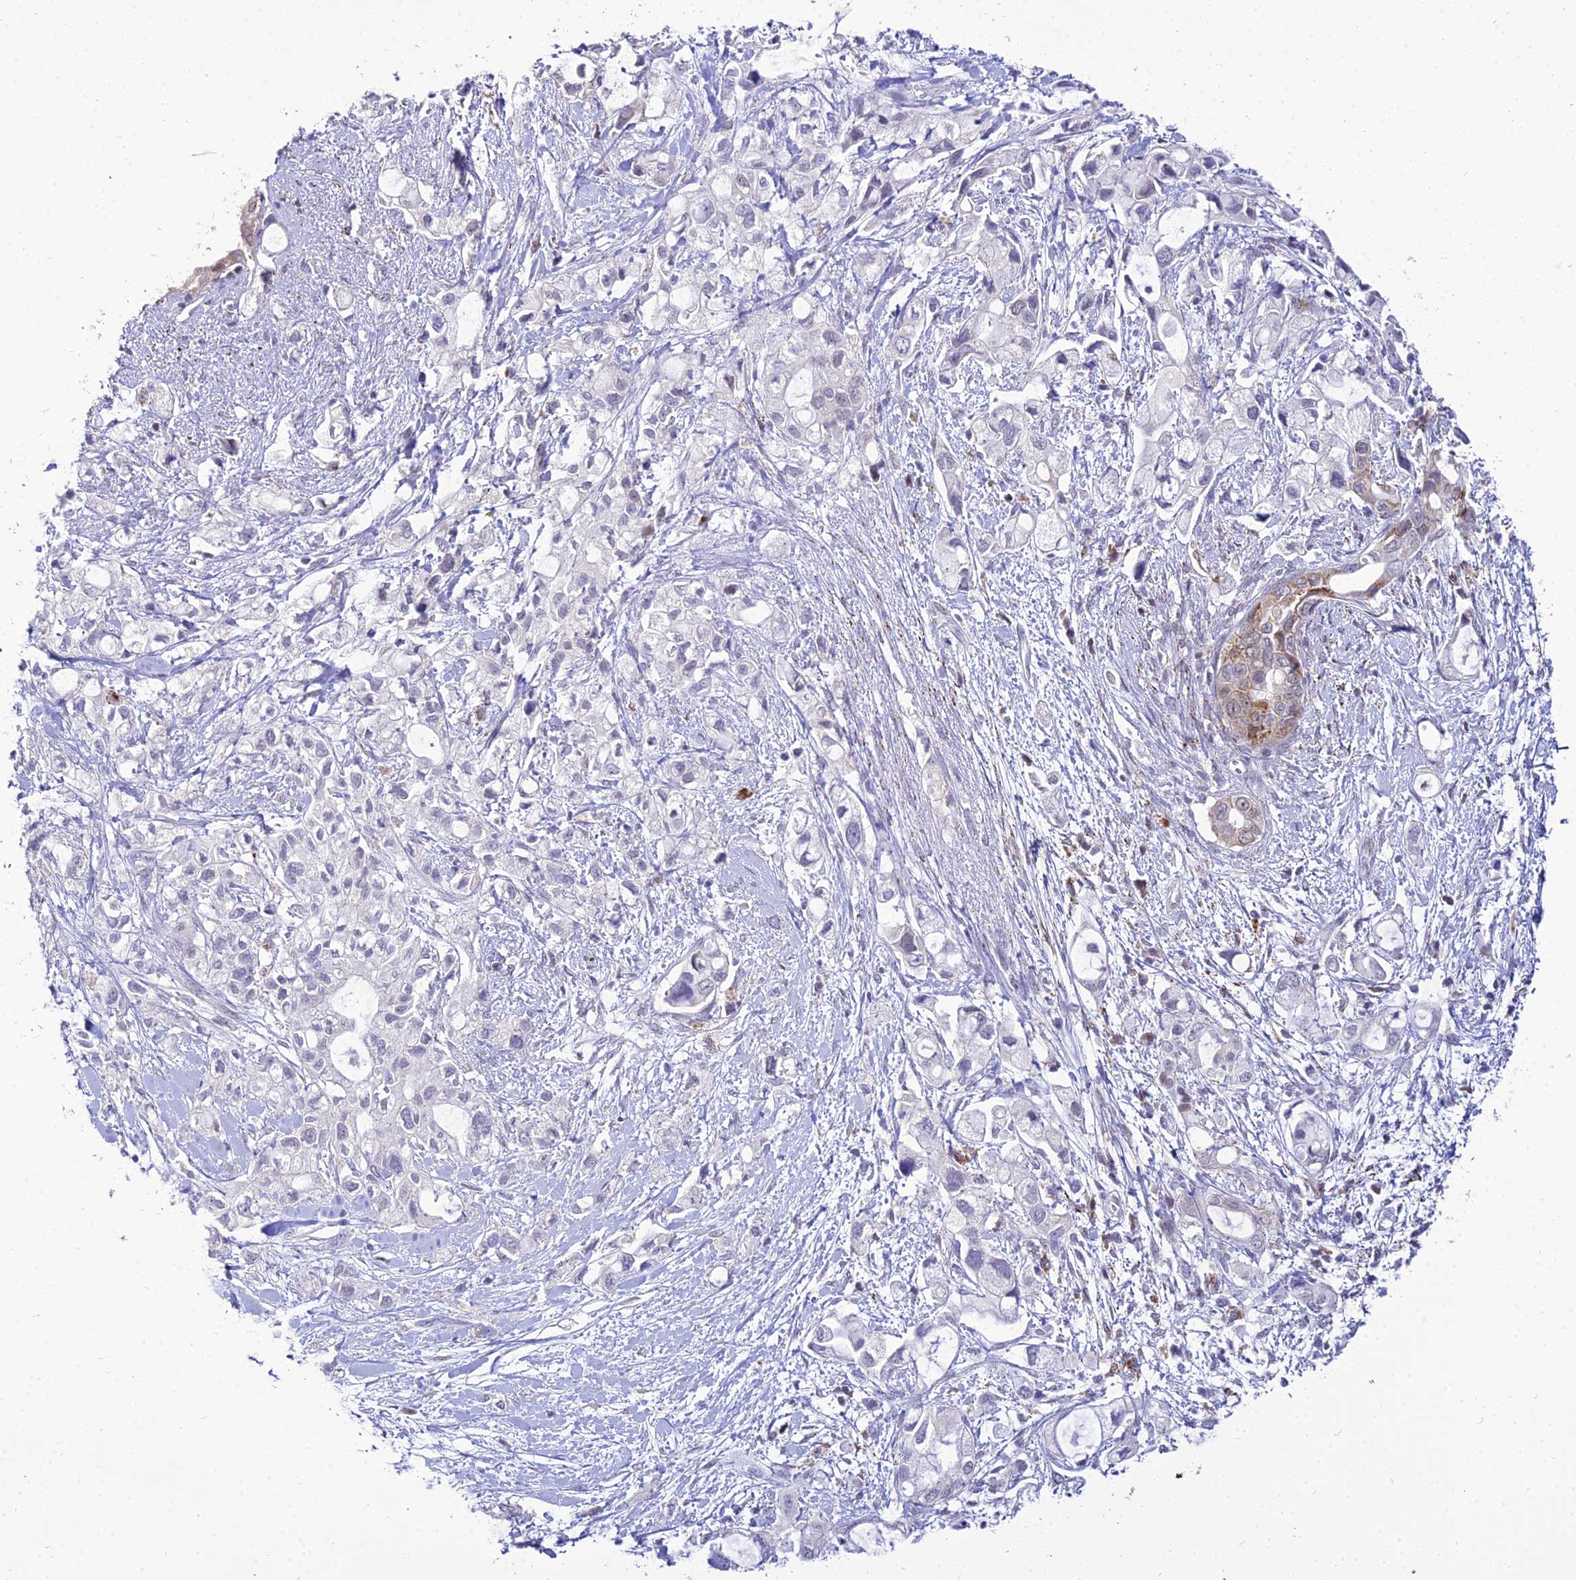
{"staining": {"intensity": "negative", "quantity": "none", "location": "none"}, "tissue": "pancreatic cancer", "cell_type": "Tumor cells", "image_type": "cancer", "snomed": [{"axis": "morphology", "description": "Adenocarcinoma, NOS"}, {"axis": "topography", "description": "Pancreas"}], "caption": "Adenocarcinoma (pancreatic) stained for a protein using immunohistochemistry demonstrates no positivity tumor cells.", "gene": "C6orf163", "patient": {"sex": "female", "age": 56}}